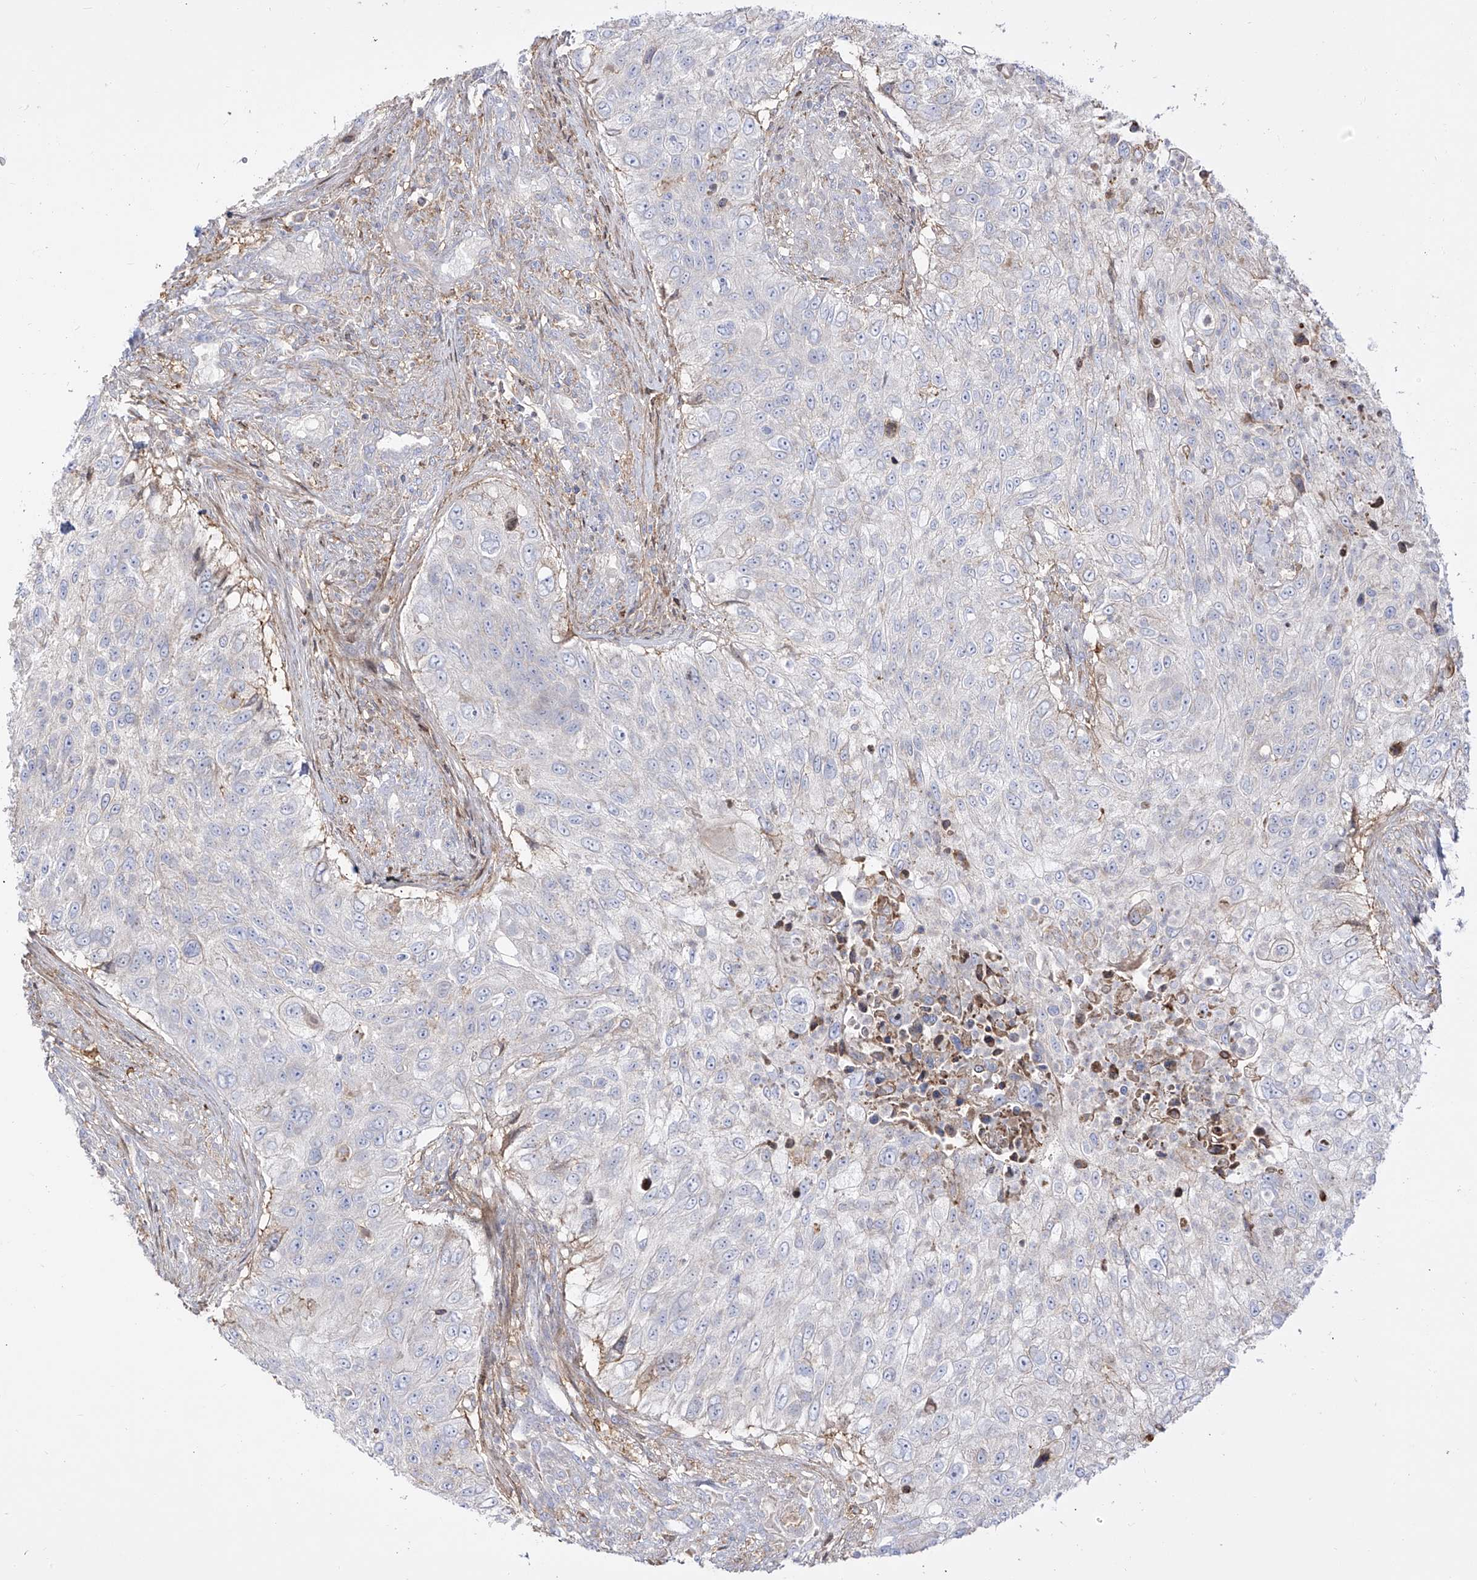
{"staining": {"intensity": "negative", "quantity": "none", "location": "none"}, "tissue": "urothelial cancer", "cell_type": "Tumor cells", "image_type": "cancer", "snomed": [{"axis": "morphology", "description": "Urothelial carcinoma, High grade"}, {"axis": "topography", "description": "Urinary bladder"}], "caption": "Human urothelial cancer stained for a protein using IHC exhibits no expression in tumor cells.", "gene": "ZGRF1", "patient": {"sex": "female", "age": 60}}